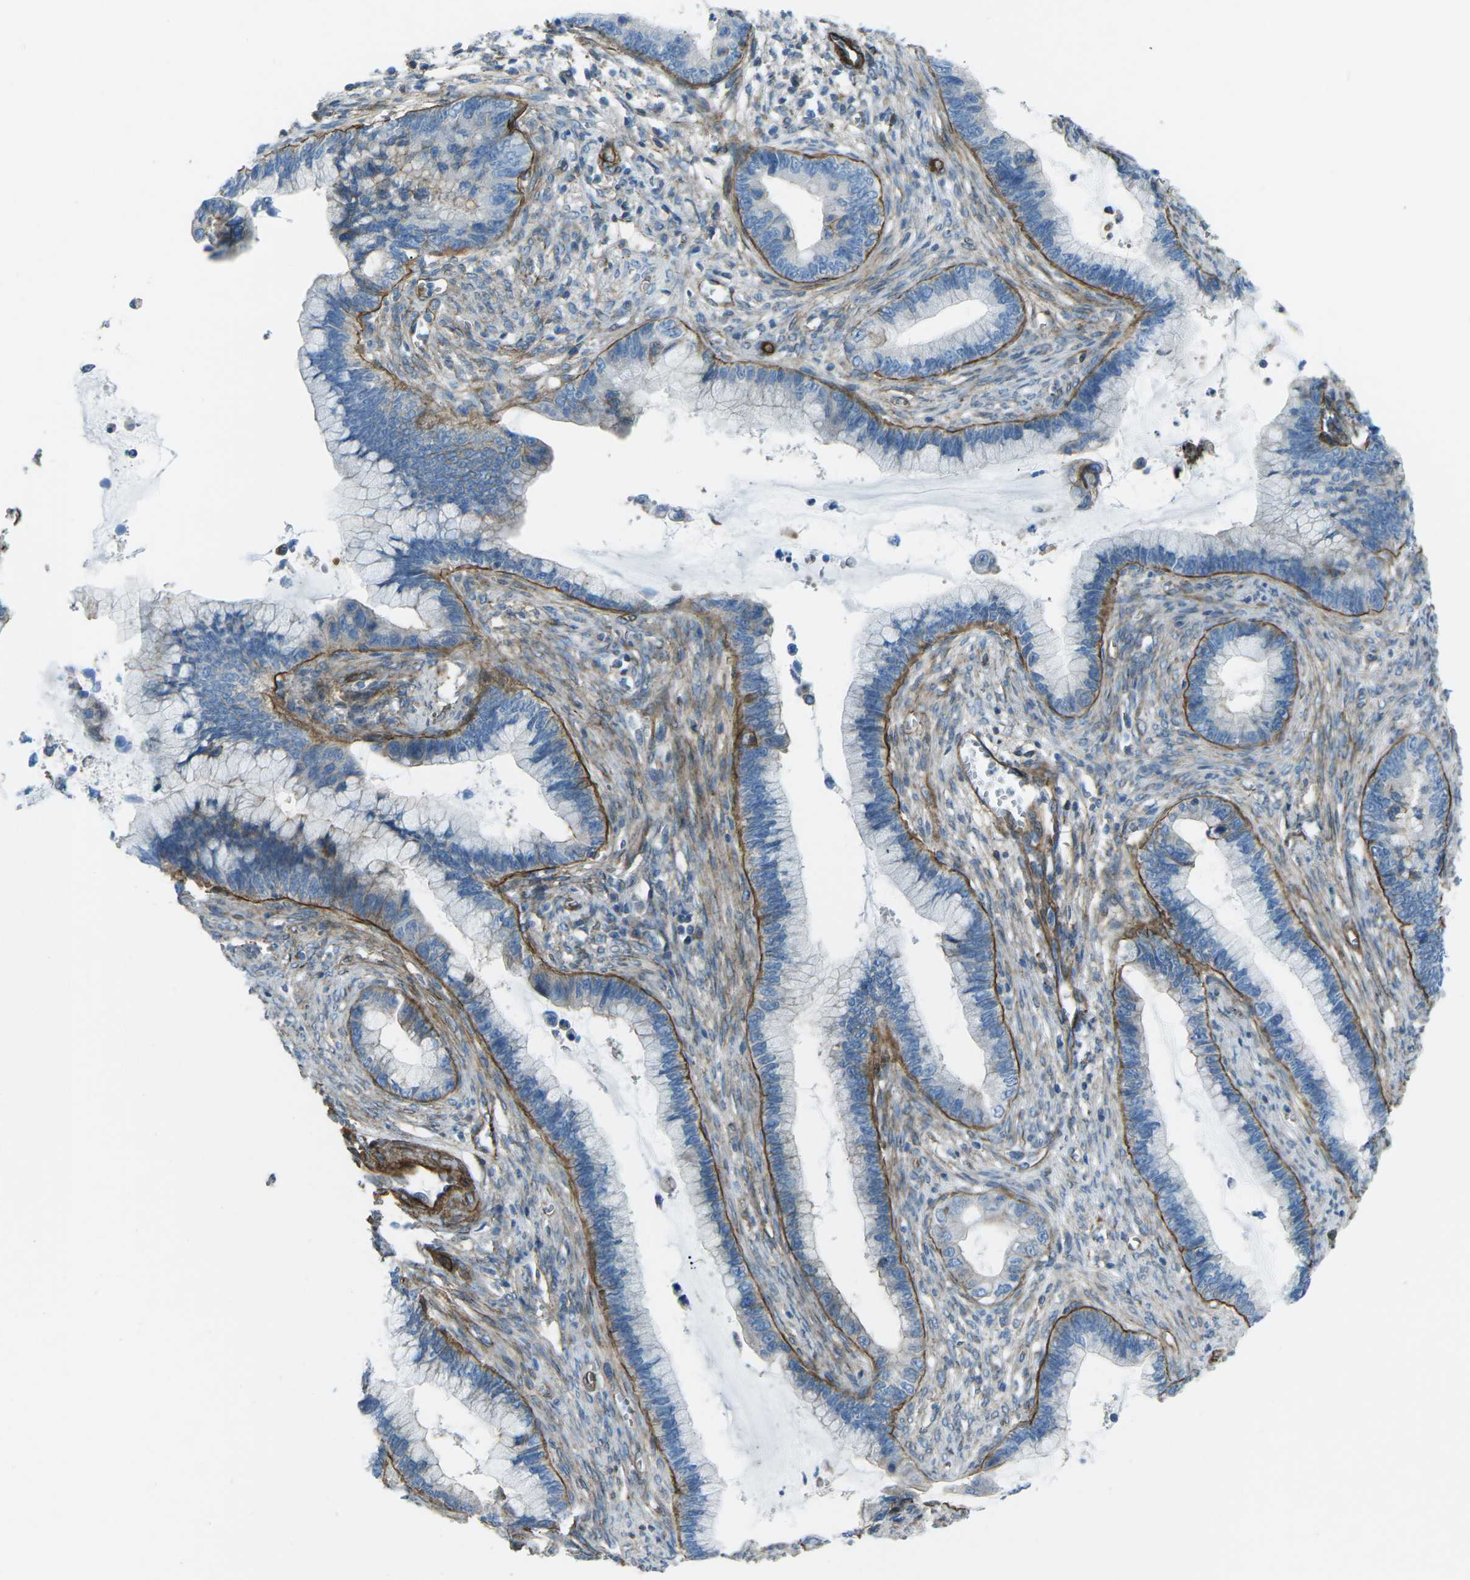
{"staining": {"intensity": "negative", "quantity": "none", "location": "none"}, "tissue": "cervical cancer", "cell_type": "Tumor cells", "image_type": "cancer", "snomed": [{"axis": "morphology", "description": "Adenocarcinoma, NOS"}, {"axis": "topography", "description": "Cervix"}], "caption": "Immunohistochemistry (IHC) photomicrograph of neoplastic tissue: human cervical cancer stained with DAB shows no significant protein staining in tumor cells.", "gene": "UTRN", "patient": {"sex": "female", "age": 44}}